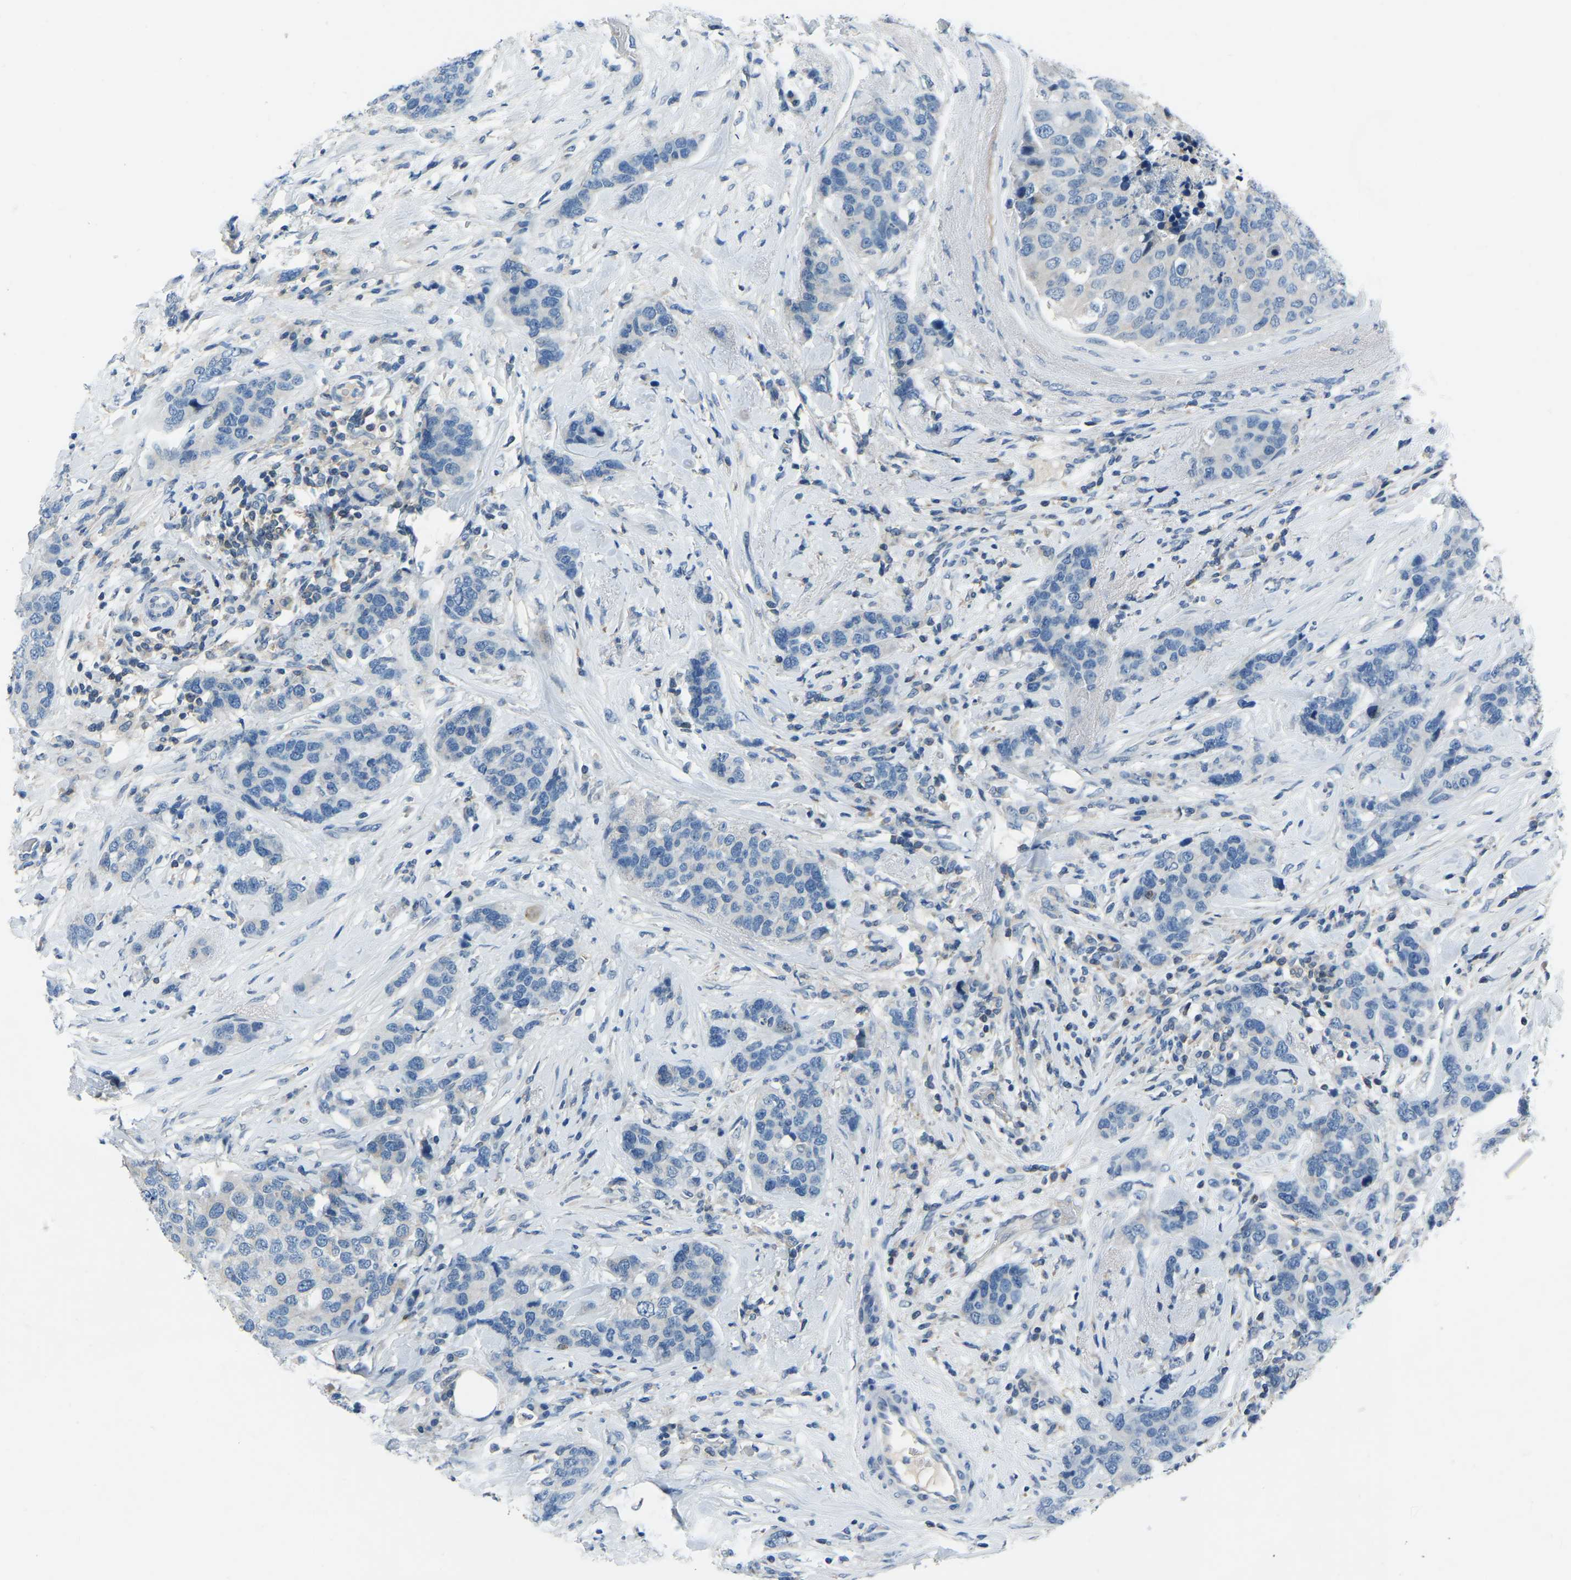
{"staining": {"intensity": "negative", "quantity": "none", "location": "none"}, "tissue": "breast cancer", "cell_type": "Tumor cells", "image_type": "cancer", "snomed": [{"axis": "morphology", "description": "Lobular carcinoma"}, {"axis": "topography", "description": "Breast"}], "caption": "Photomicrograph shows no protein expression in tumor cells of lobular carcinoma (breast) tissue. (DAB IHC visualized using brightfield microscopy, high magnification).", "gene": "XIRP1", "patient": {"sex": "female", "age": 59}}